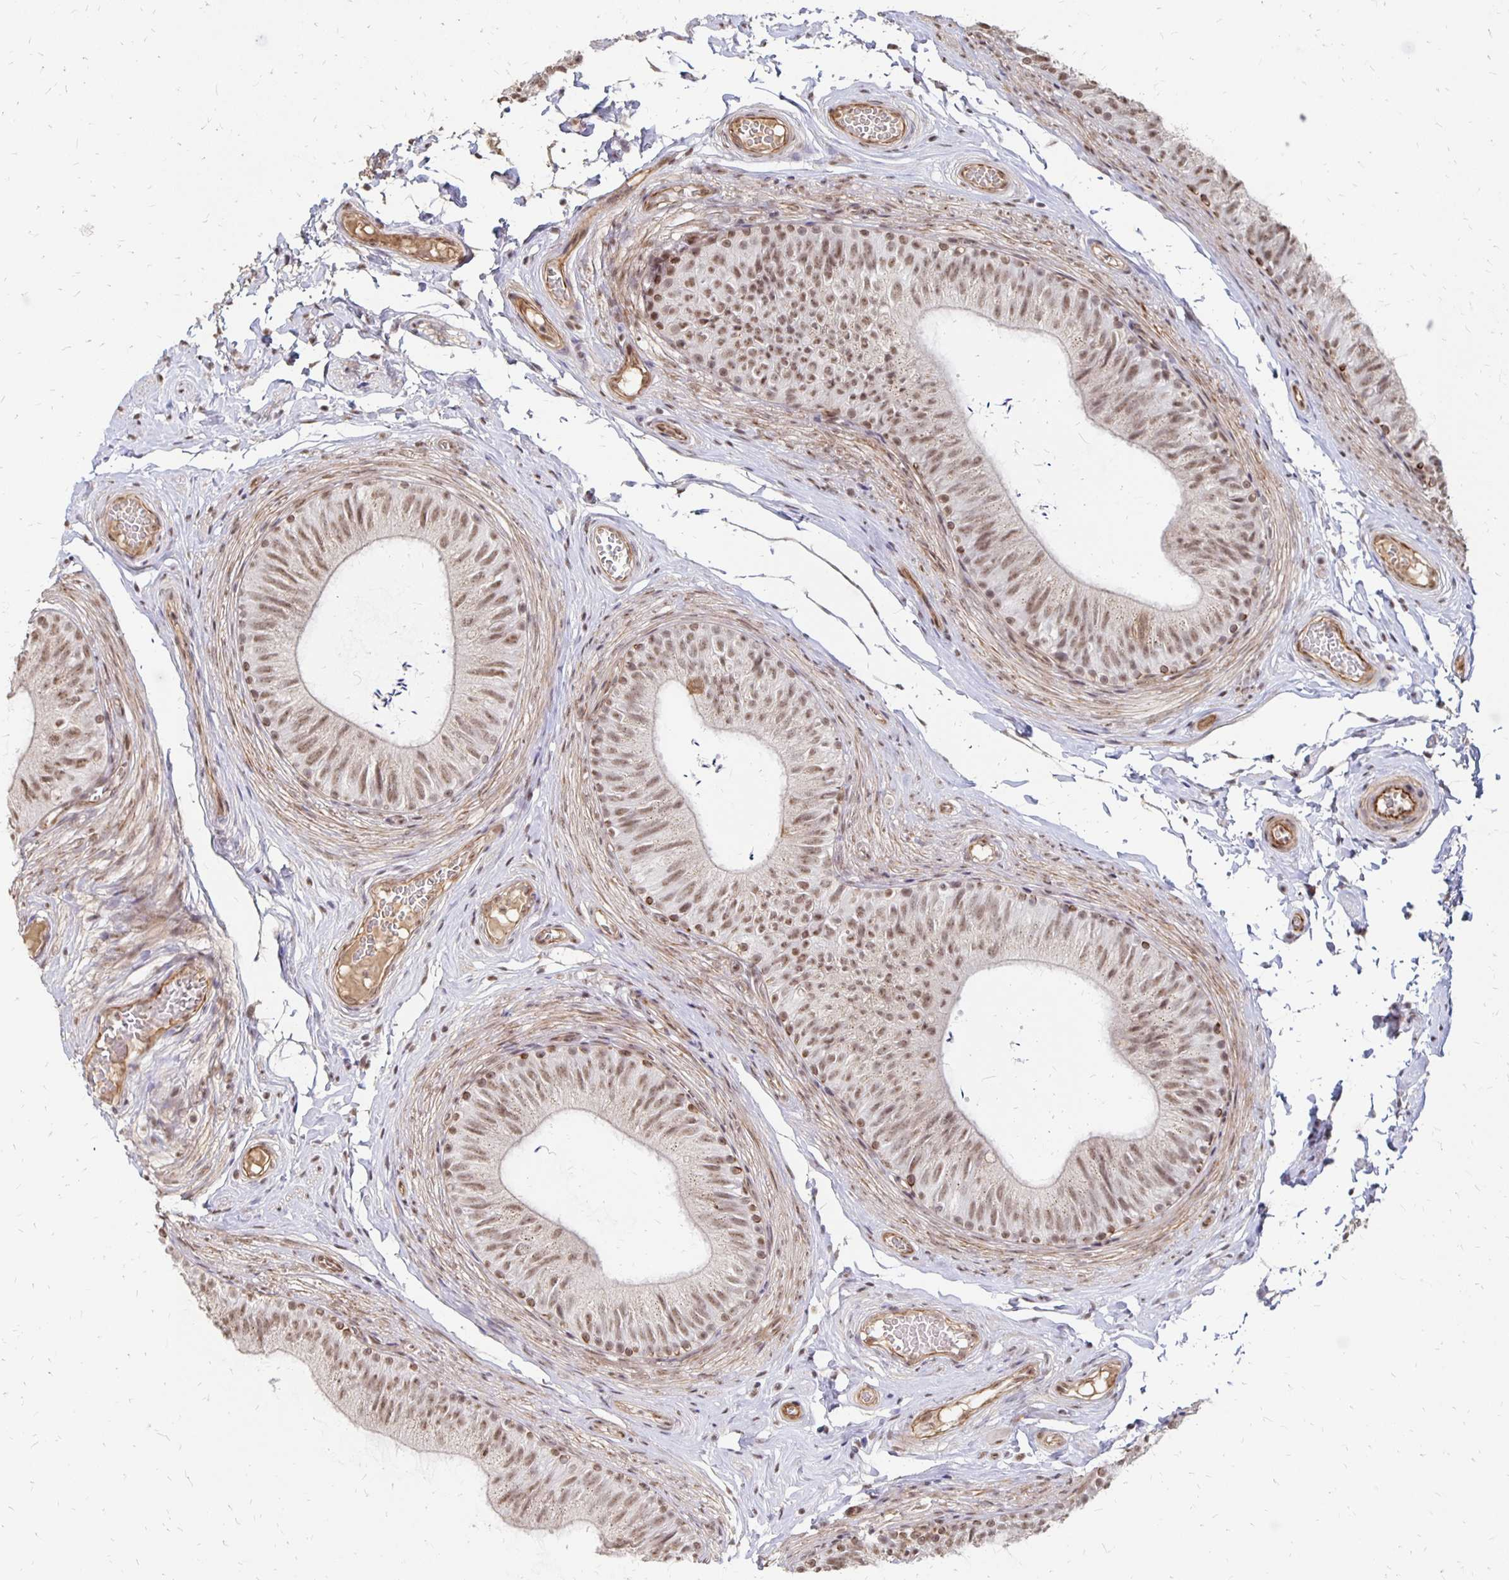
{"staining": {"intensity": "moderate", "quantity": ">75%", "location": "nuclear"}, "tissue": "epididymis", "cell_type": "Glandular cells", "image_type": "normal", "snomed": [{"axis": "morphology", "description": "Normal tissue, NOS"}, {"axis": "topography", "description": "Epididymis, spermatic cord, NOS"}, {"axis": "topography", "description": "Epididymis"}, {"axis": "topography", "description": "Peripheral nerve tissue"}], "caption": "Immunohistochemical staining of normal epididymis exhibits moderate nuclear protein expression in about >75% of glandular cells.", "gene": "CLASRP", "patient": {"sex": "male", "age": 29}}